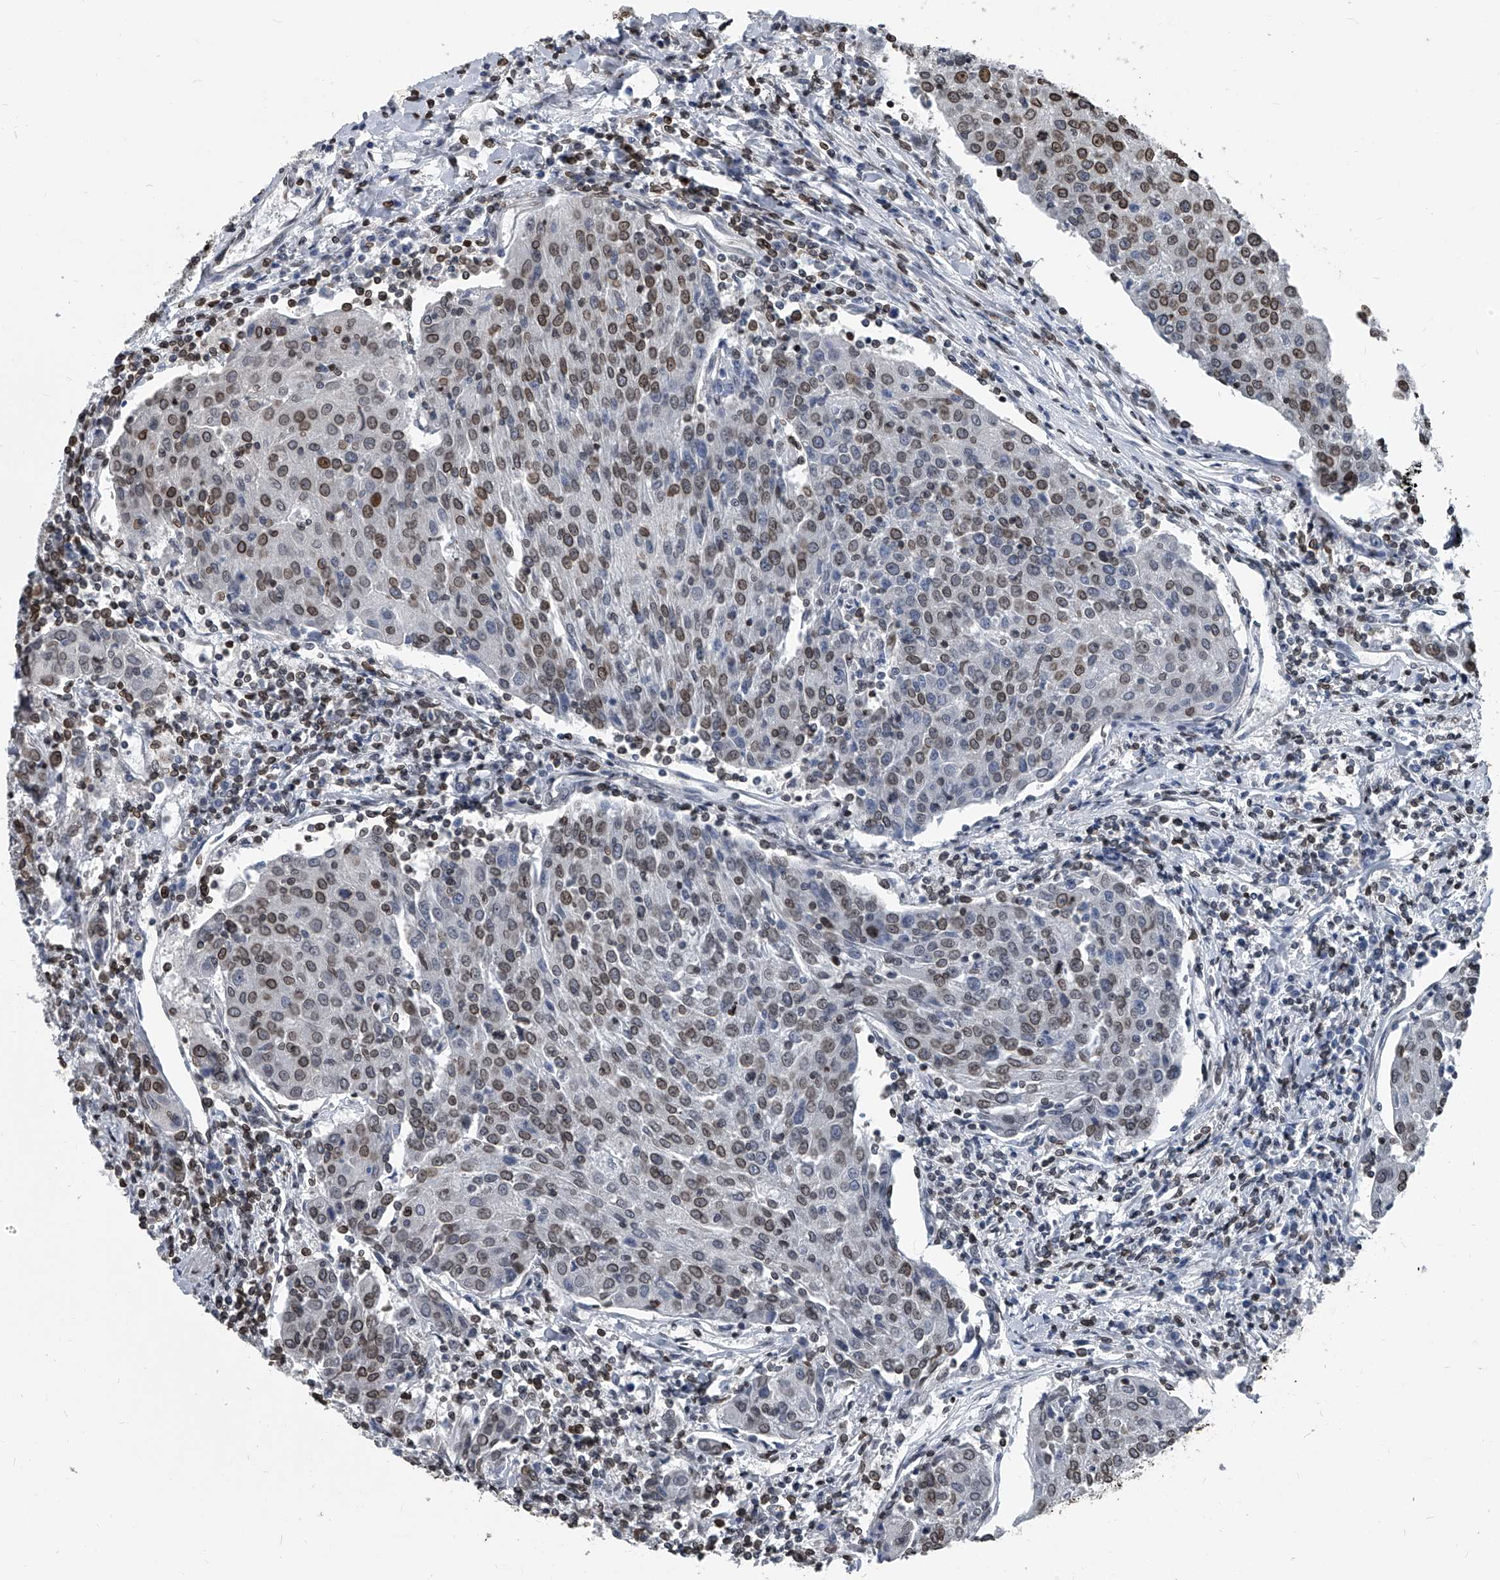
{"staining": {"intensity": "moderate", "quantity": ">75%", "location": "cytoplasmic/membranous,nuclear"}, "tissue": "urothelial cancer", "cell_type": "Tumor cells", "image_type": "cancer", "snomed": [{"axis": "morphology", "description": "Urothelial carcinoma, High grade"}, {"axis": "topography", "description": "Urinary bladder"}], "caption": "This image reveals urothelial carcinoma (high-grade) stained with IHC to label a protein in brown. The cytoplasmic/membranous and nuclear of tumor cells show moderate positivity for the protein. Nuclei are counter-stained blue.", "gene": "PHF20", "patient": {"sex": "female", "age": 85}}